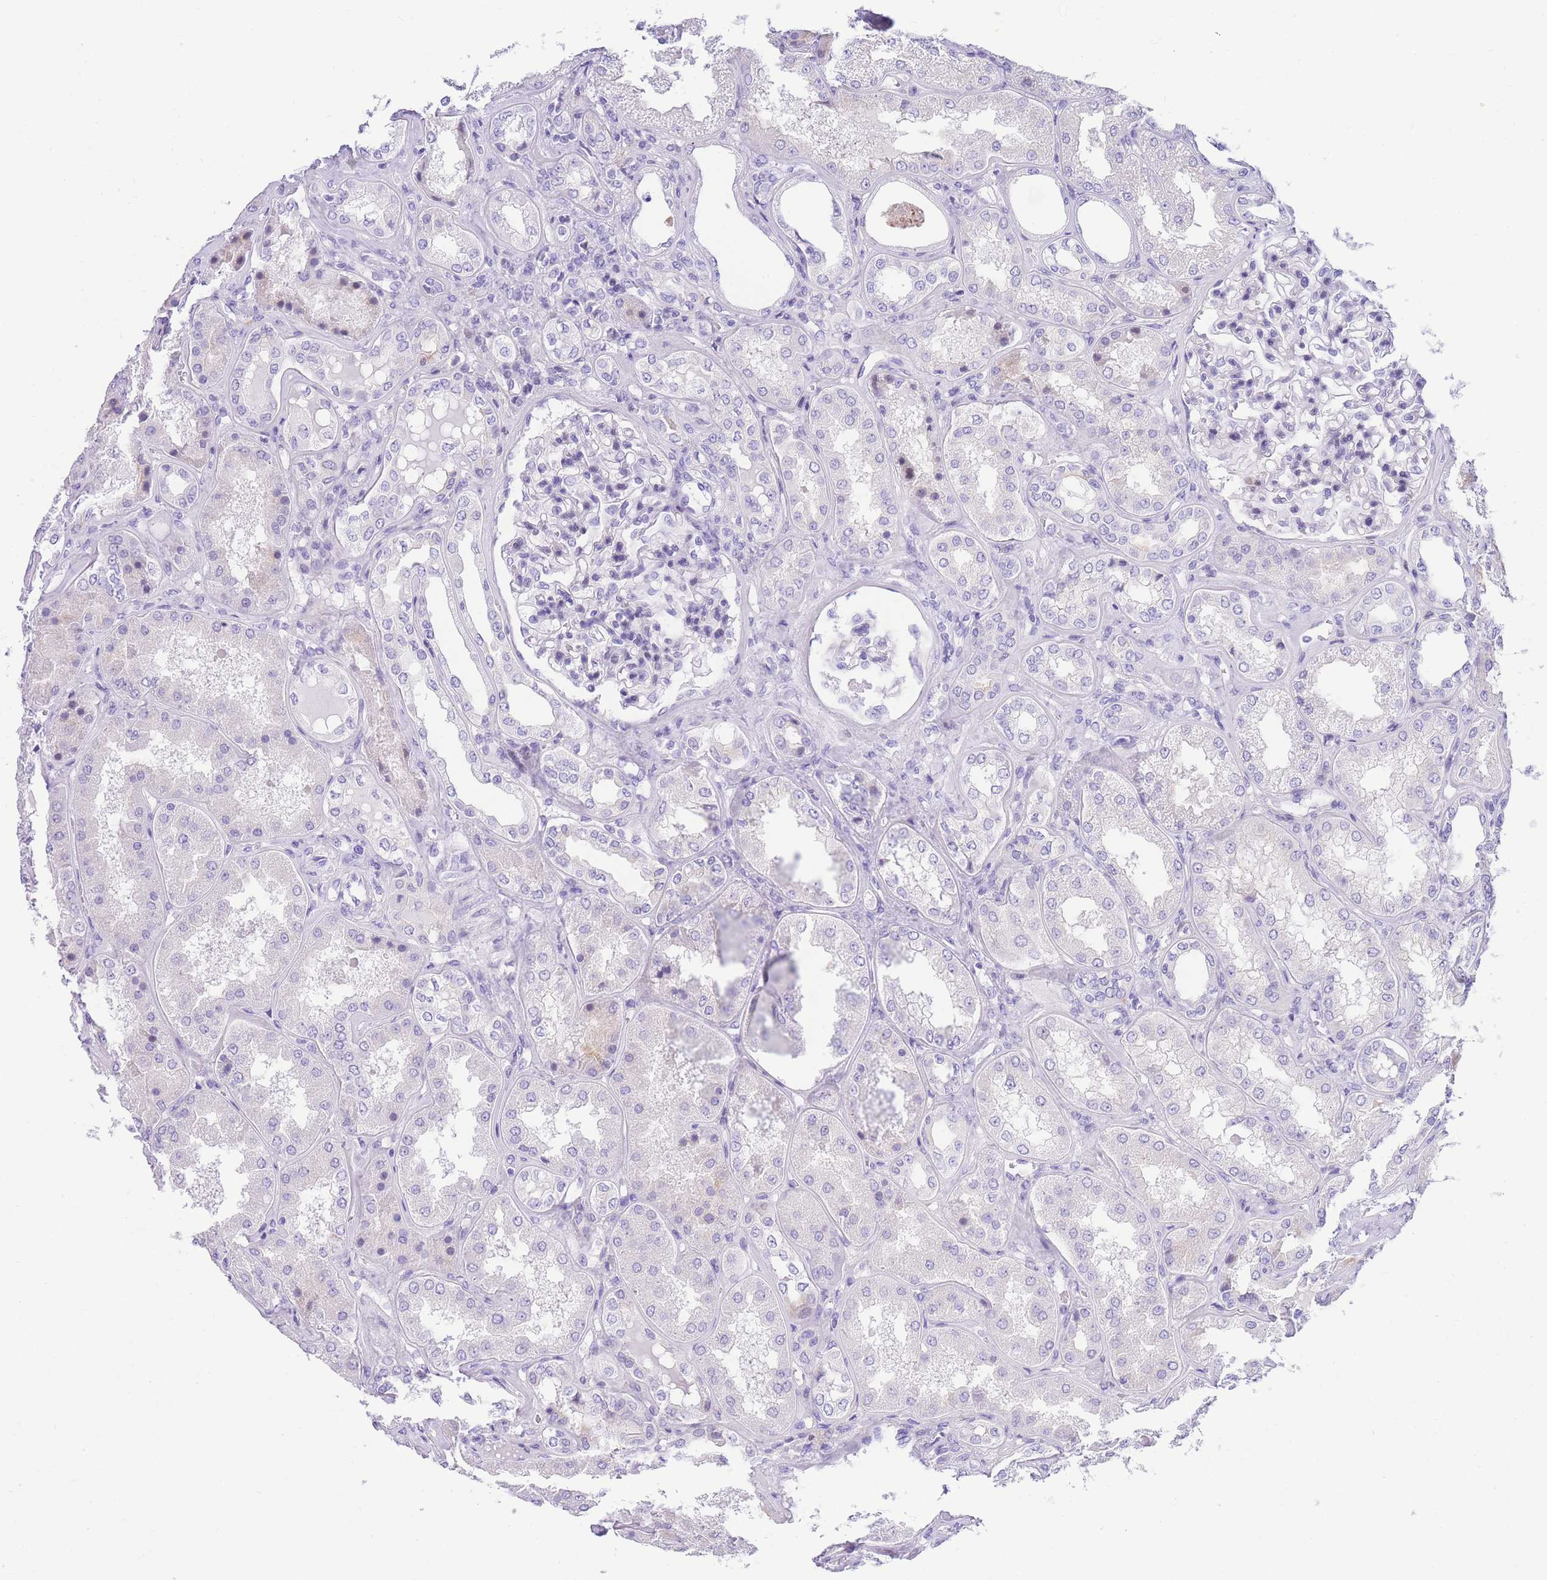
{"staining": {"intensity": "negative", "quantity": "none", "location": "none"}, "tissue": "kidney", "cell_type": "Cells in glomeruli", "image_type": "normal", "snomed": [{"axis": "morphology", "description": "Normal tissue, NOS"}, {"axis": "topography", "description": "Kidney"}], "caption": "The image shows no significant positivity in cells in glomeruli of kidney.", "gene": "TIFAB", "patient": {"sex": "female", "age": 56}}